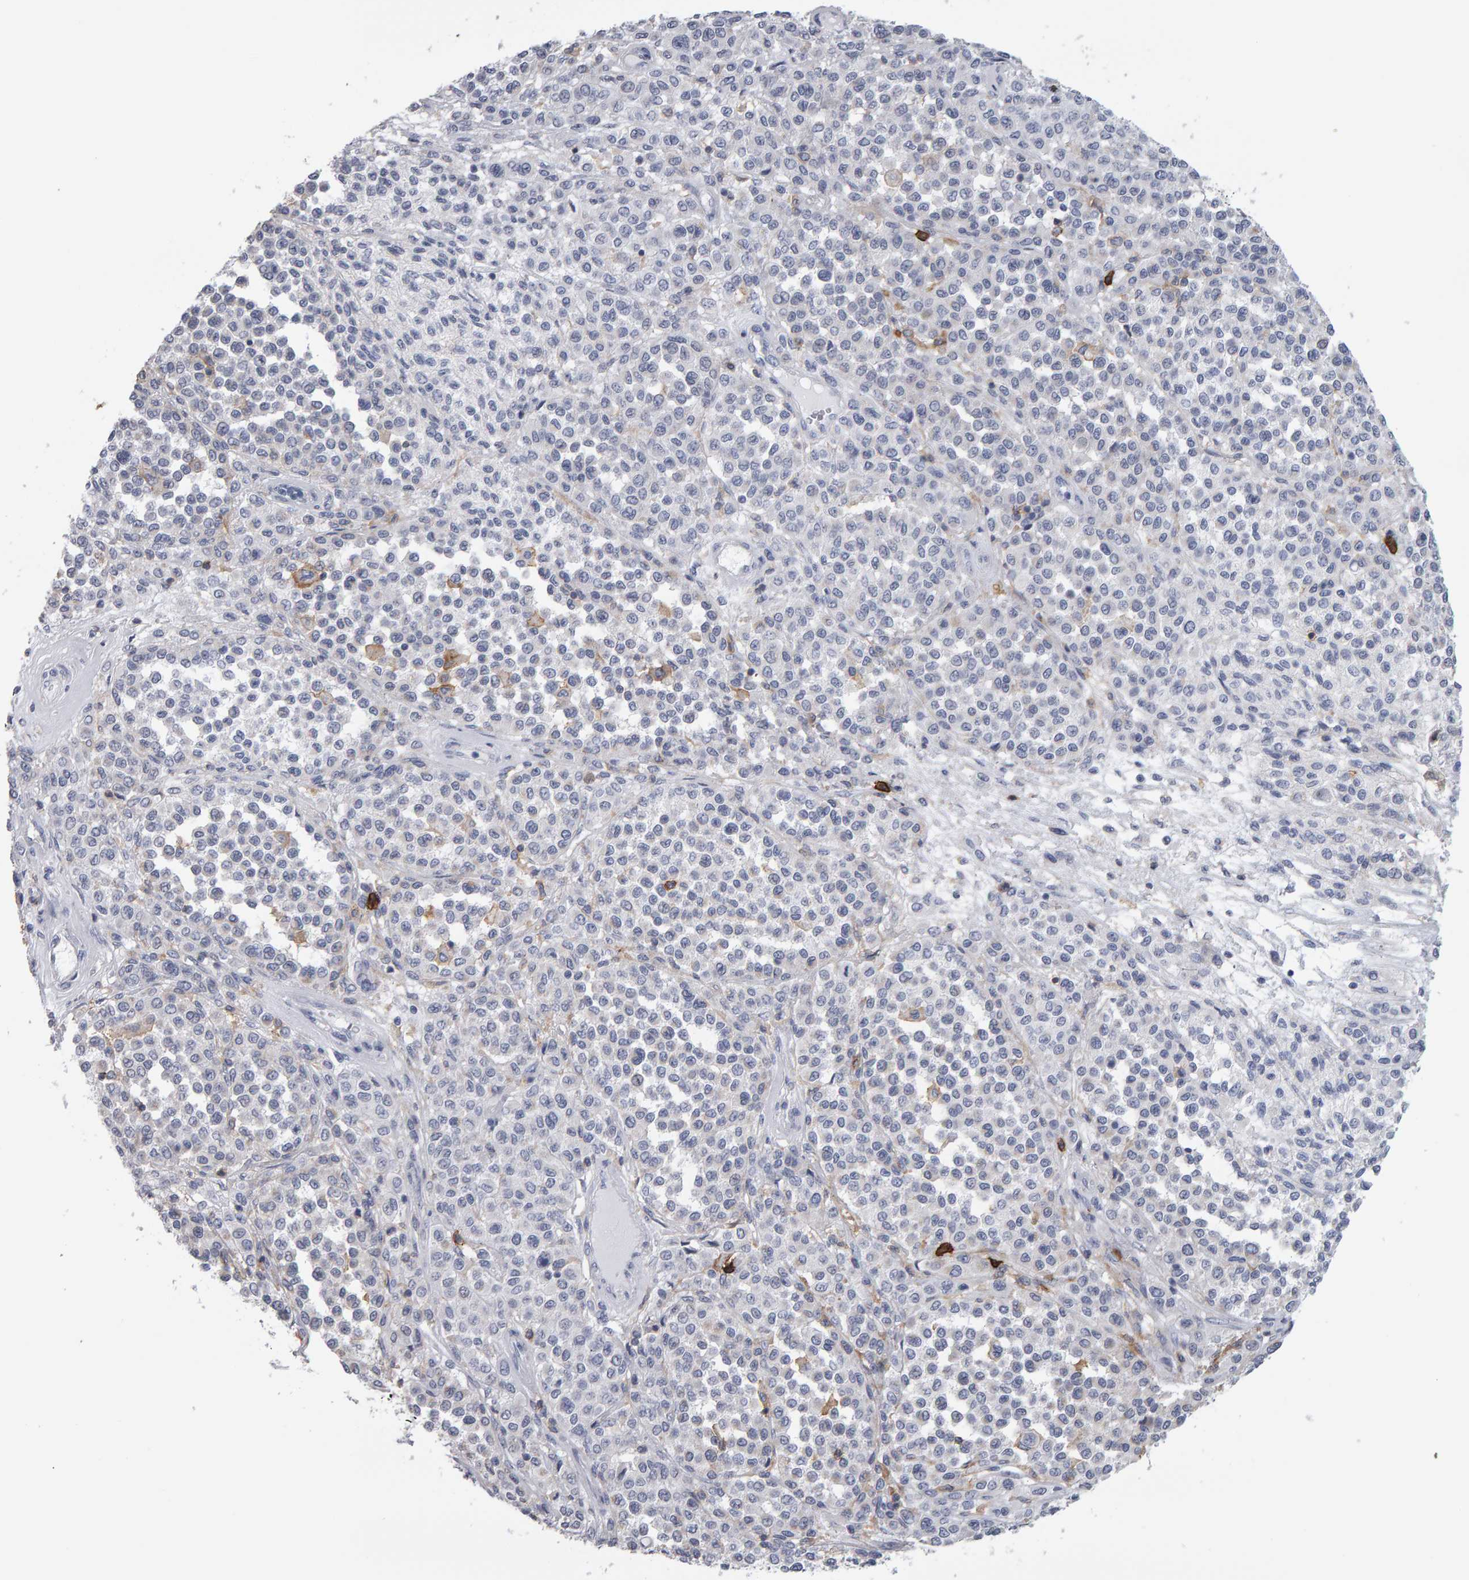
{"staining": {"intensity": "negative", "quantity": "none", "location": "none"}, "tissue": "melanoma", "cell_type": "Tumor cells", "image_type": "cancer", "snomed": [{"axis": "morphology", "description": "Malignant melanoma, Metastatic site"}, {"axis": "topography", "description": "Pancreas"}], "caption": "High magnification brightfield microscopy of melanoma stained with DAB (brown) and counterstained with hematoxylin (blue): tumor cells show no significant positivity.", "gene": "CD38", "patient": {"sex": "female", "age": 30}}